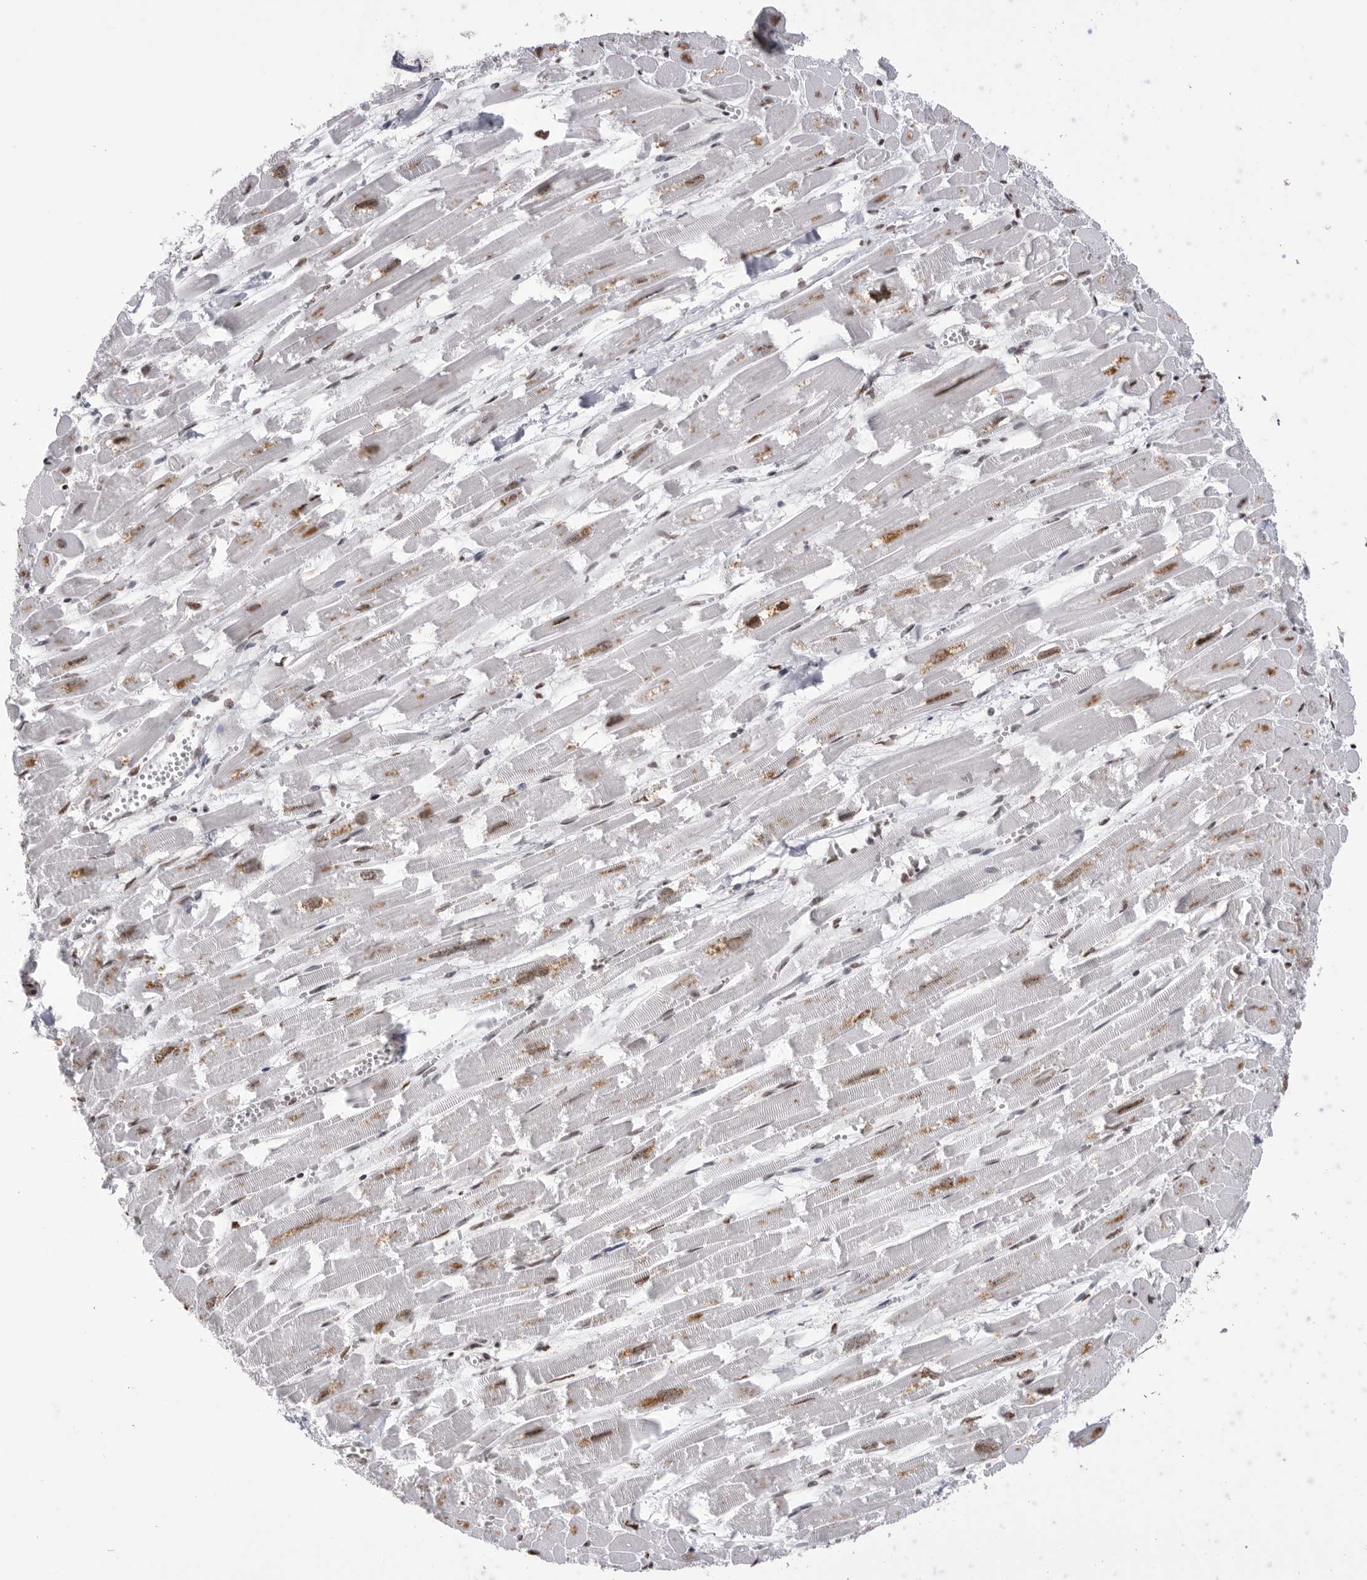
{"staining": {"intensity": "moderate", "quantity": ">75%", "location": "nuclear"}, "tissue": "heart muscle", "cell_type": "Cardiomyocytes", "image_type": "normal", "snomed": [{"axis": "morphology", "description": "Normal tissue, NOS"}, {"axis": "topography", "description": "Heart"}], "caption": "High-power microscopy captured an IHC photomicrograph of unremarkable heart muscle, revealing moderate nuclear expression in about >75% of cardiomyocytes.", "gene": "BCLAF3", "patient": {"sex": "male", "age": 54}}